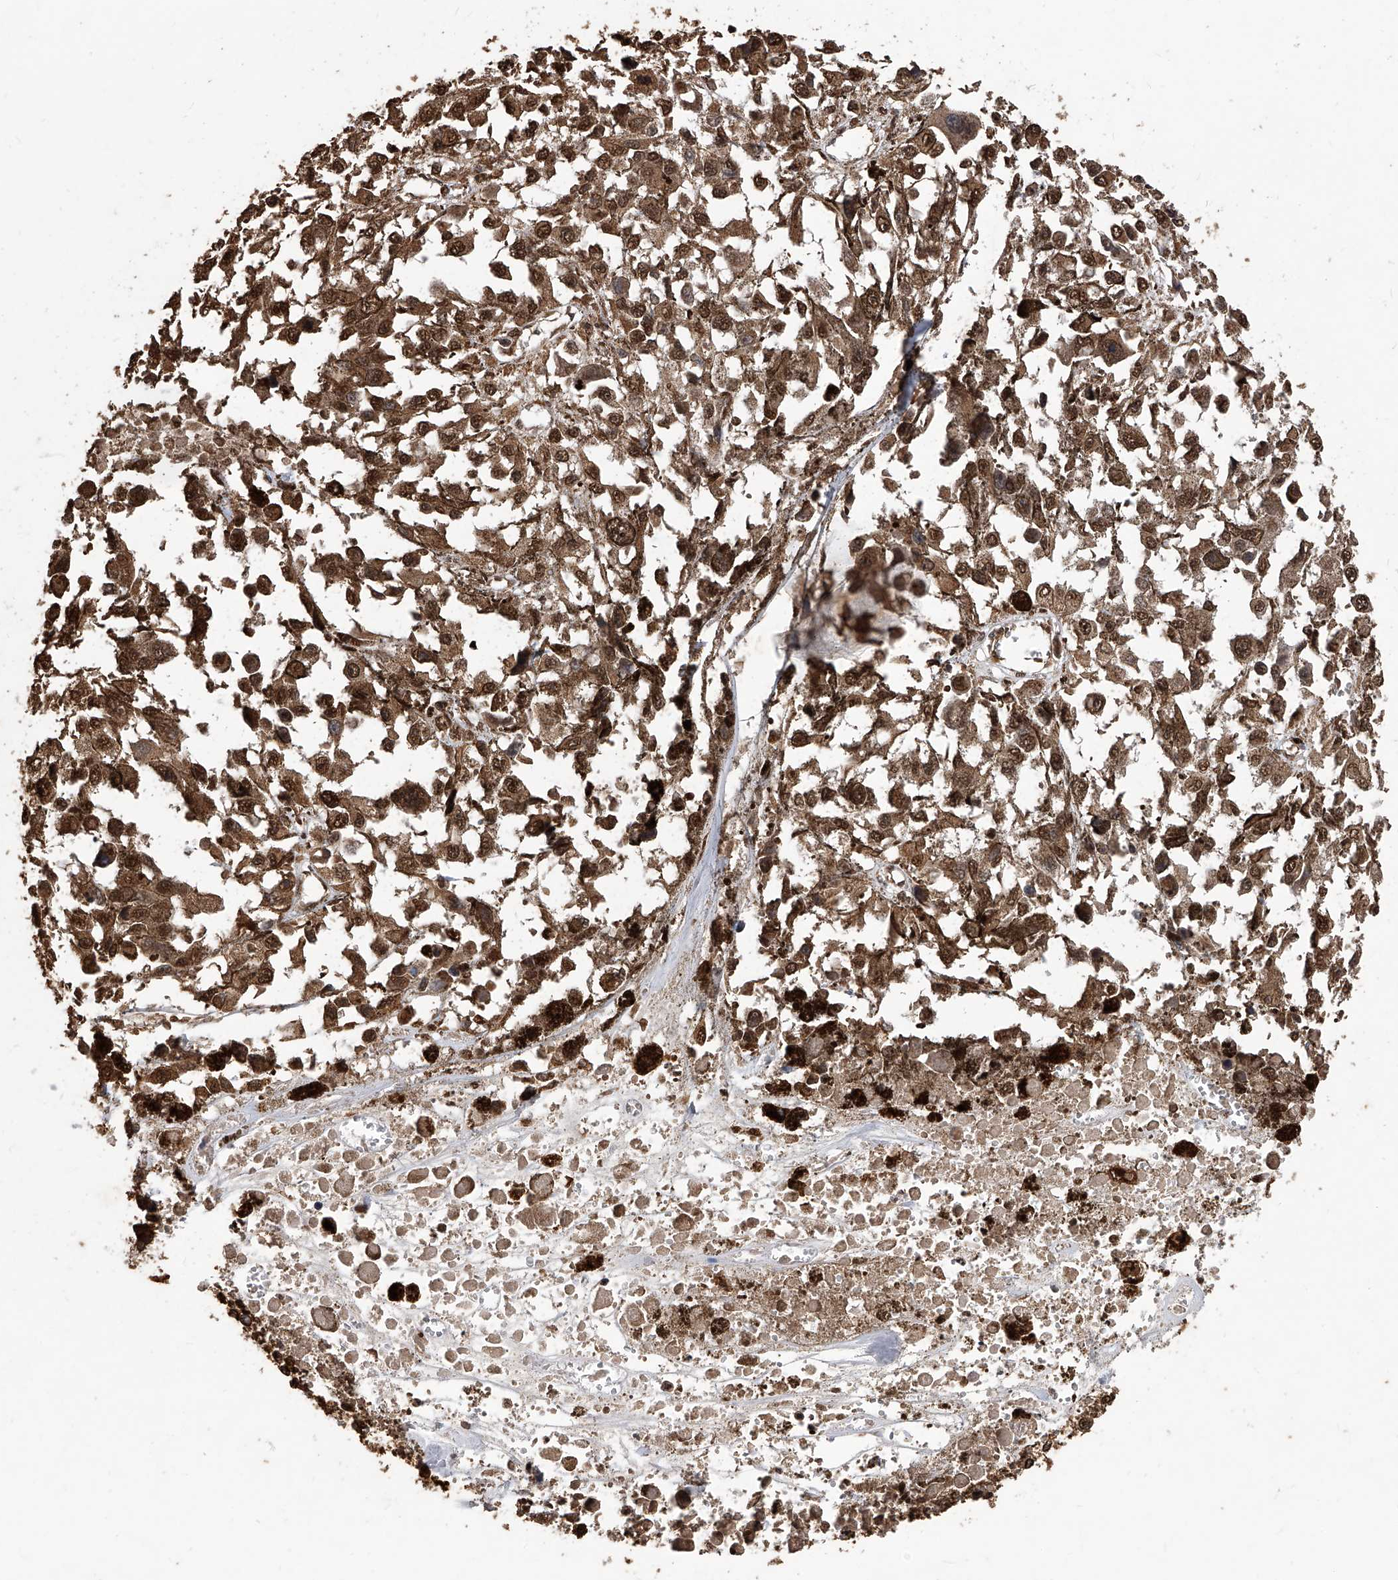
{"staining": {"intensity": "strong", "quantity": ">75%", "location": "cytoplasmic/membranous,nuclear"}, "tissue": "melanoma", "cell_type": "Tumor cells", "image_type": "cancer", "snomed": [{"axis": "morphology", "description": "Malignant melanoma, Metastatic site"}, {"axis": "topography", "description": "Lymph node"}], "caption": "A high-resolution image shows IHC staining of melanoma, which shows strong cytoplasmic/membranous and nuclear staining in approximately >75% of tumor cells.", "gene": "FBXL4", "patient": {"sex": "male", "age": 59}}